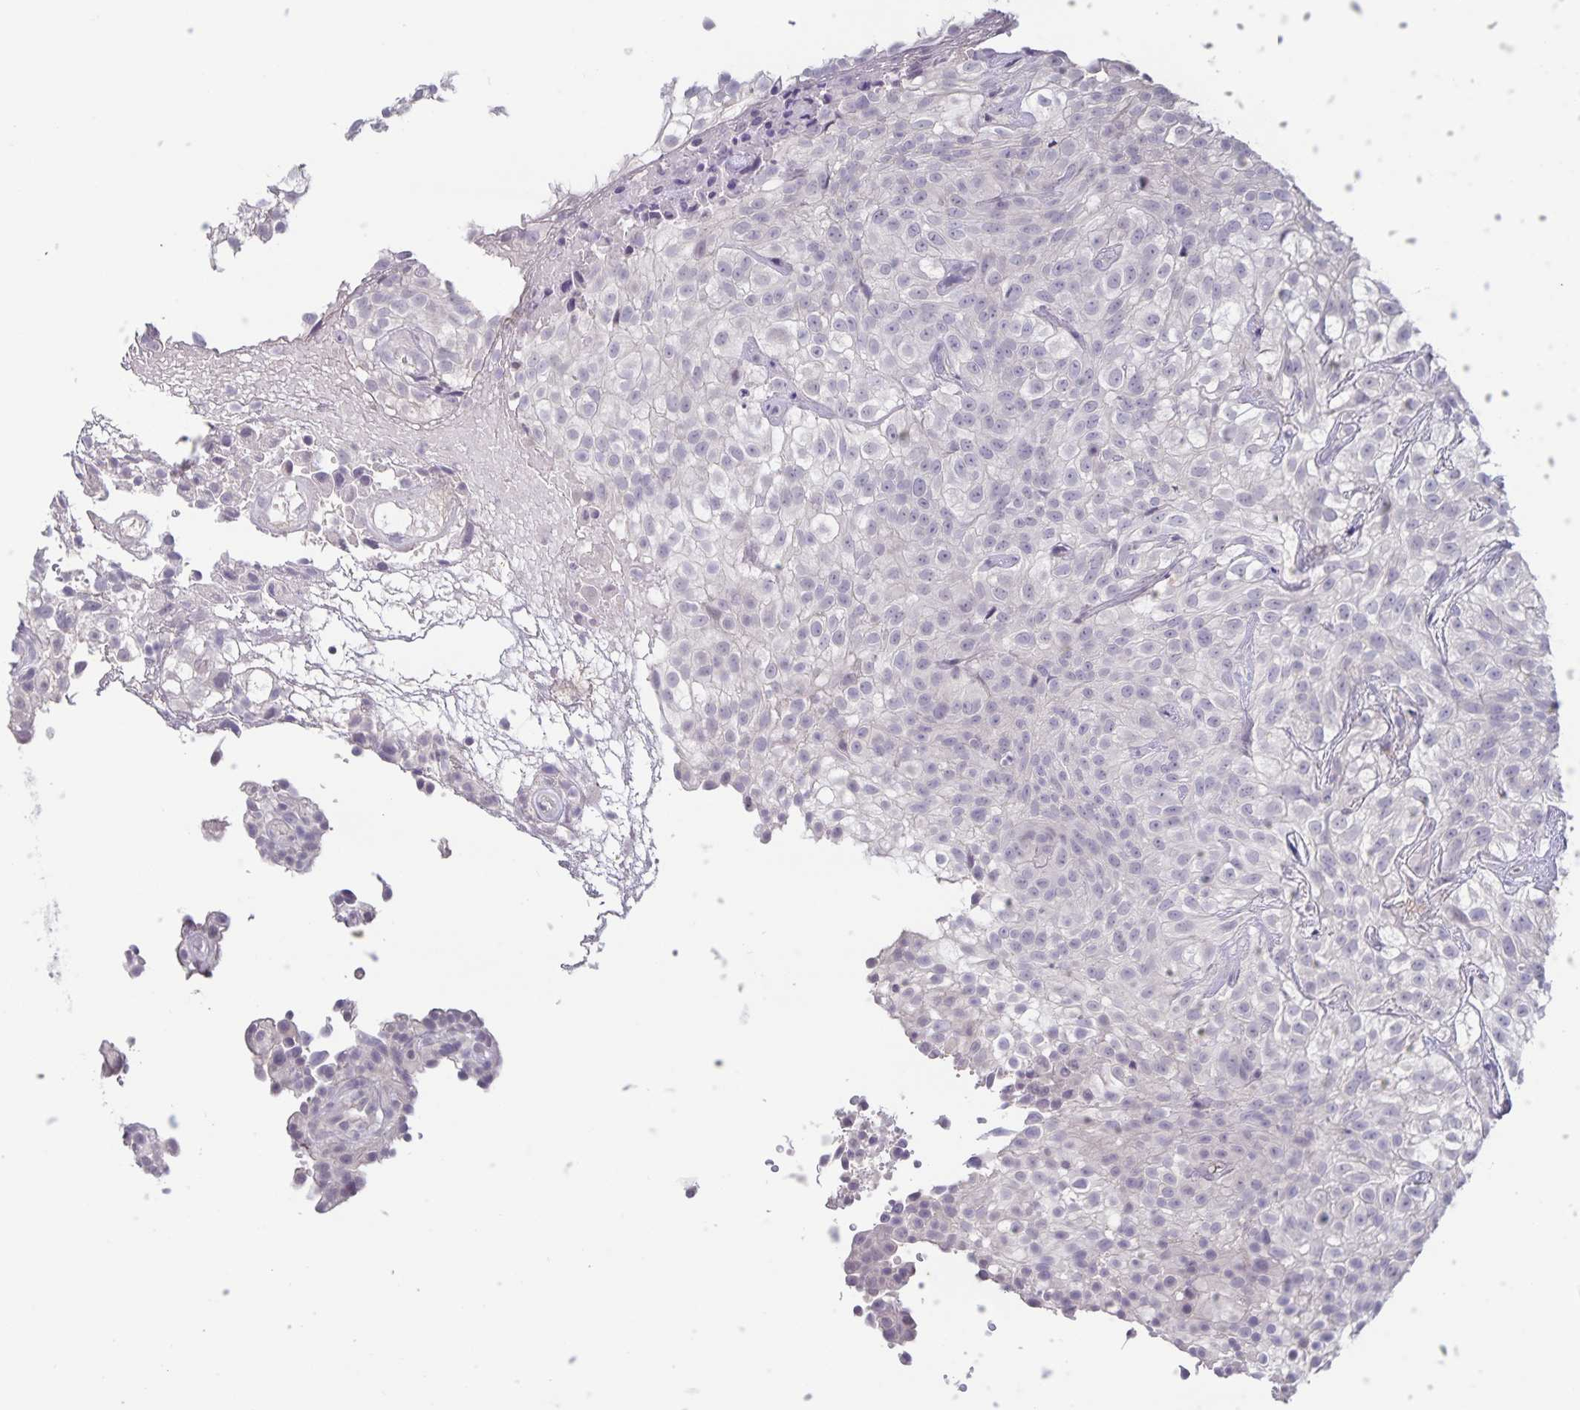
{"staining": {"intensity": "negative", "quantity": "none", "location": "none"}, "tissue": "urothelial cancer", "cell_type": "Tumor cells", "image_type": "cancer", "snomed": [{"axis": "morphology", "description": "Urothelial carcinoma, High grade"}, {"axis": "topography", "description": "Urinary bladder"}], "caption": "Human urothelial carcinoma (high-grade) stained for a protein using immunohistochemistry shows no expression in tumor cells.", "gene": "INSL5", "patient": {"sex": "male", "age": 56}}